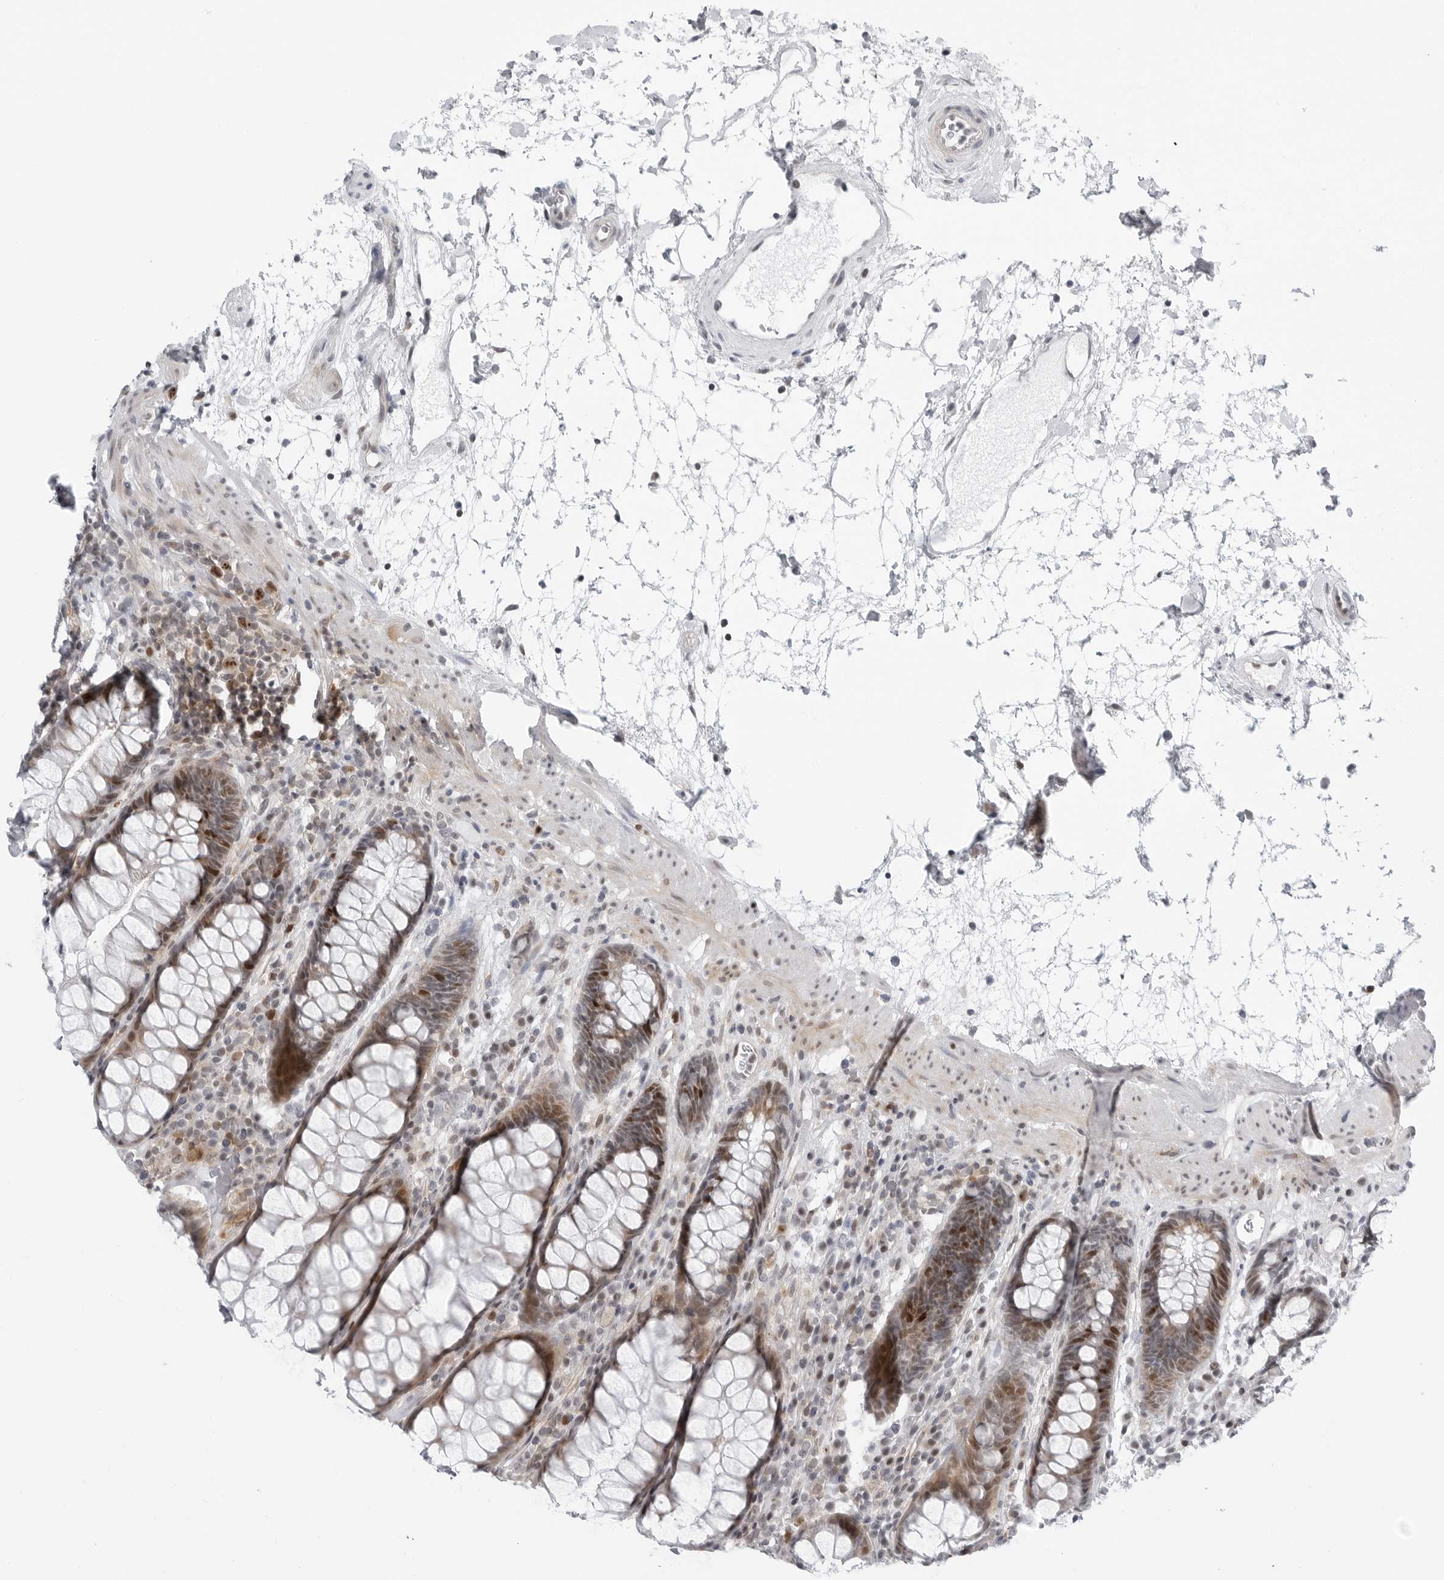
{"staining": {"intensity": "moderate", "quantity": "25%-75%", "location": "nuclear"}, "tissue": "rectum", "cell_type": "Glandular cells", "image_type": "normal", "snomed": [{"axis": "morphology", "description": "Normal tissue, NOS"}, {"axis": "topography", "description": "Rectum"}], "caption": "A brown stain highlights moderate nuclear expression of a protein in glandular cells of benign human rectum. (IHC, brightfield microscopy, high magnification).", "gene": "FAM135B", "patient": {"sex": "male", "age": 64}}